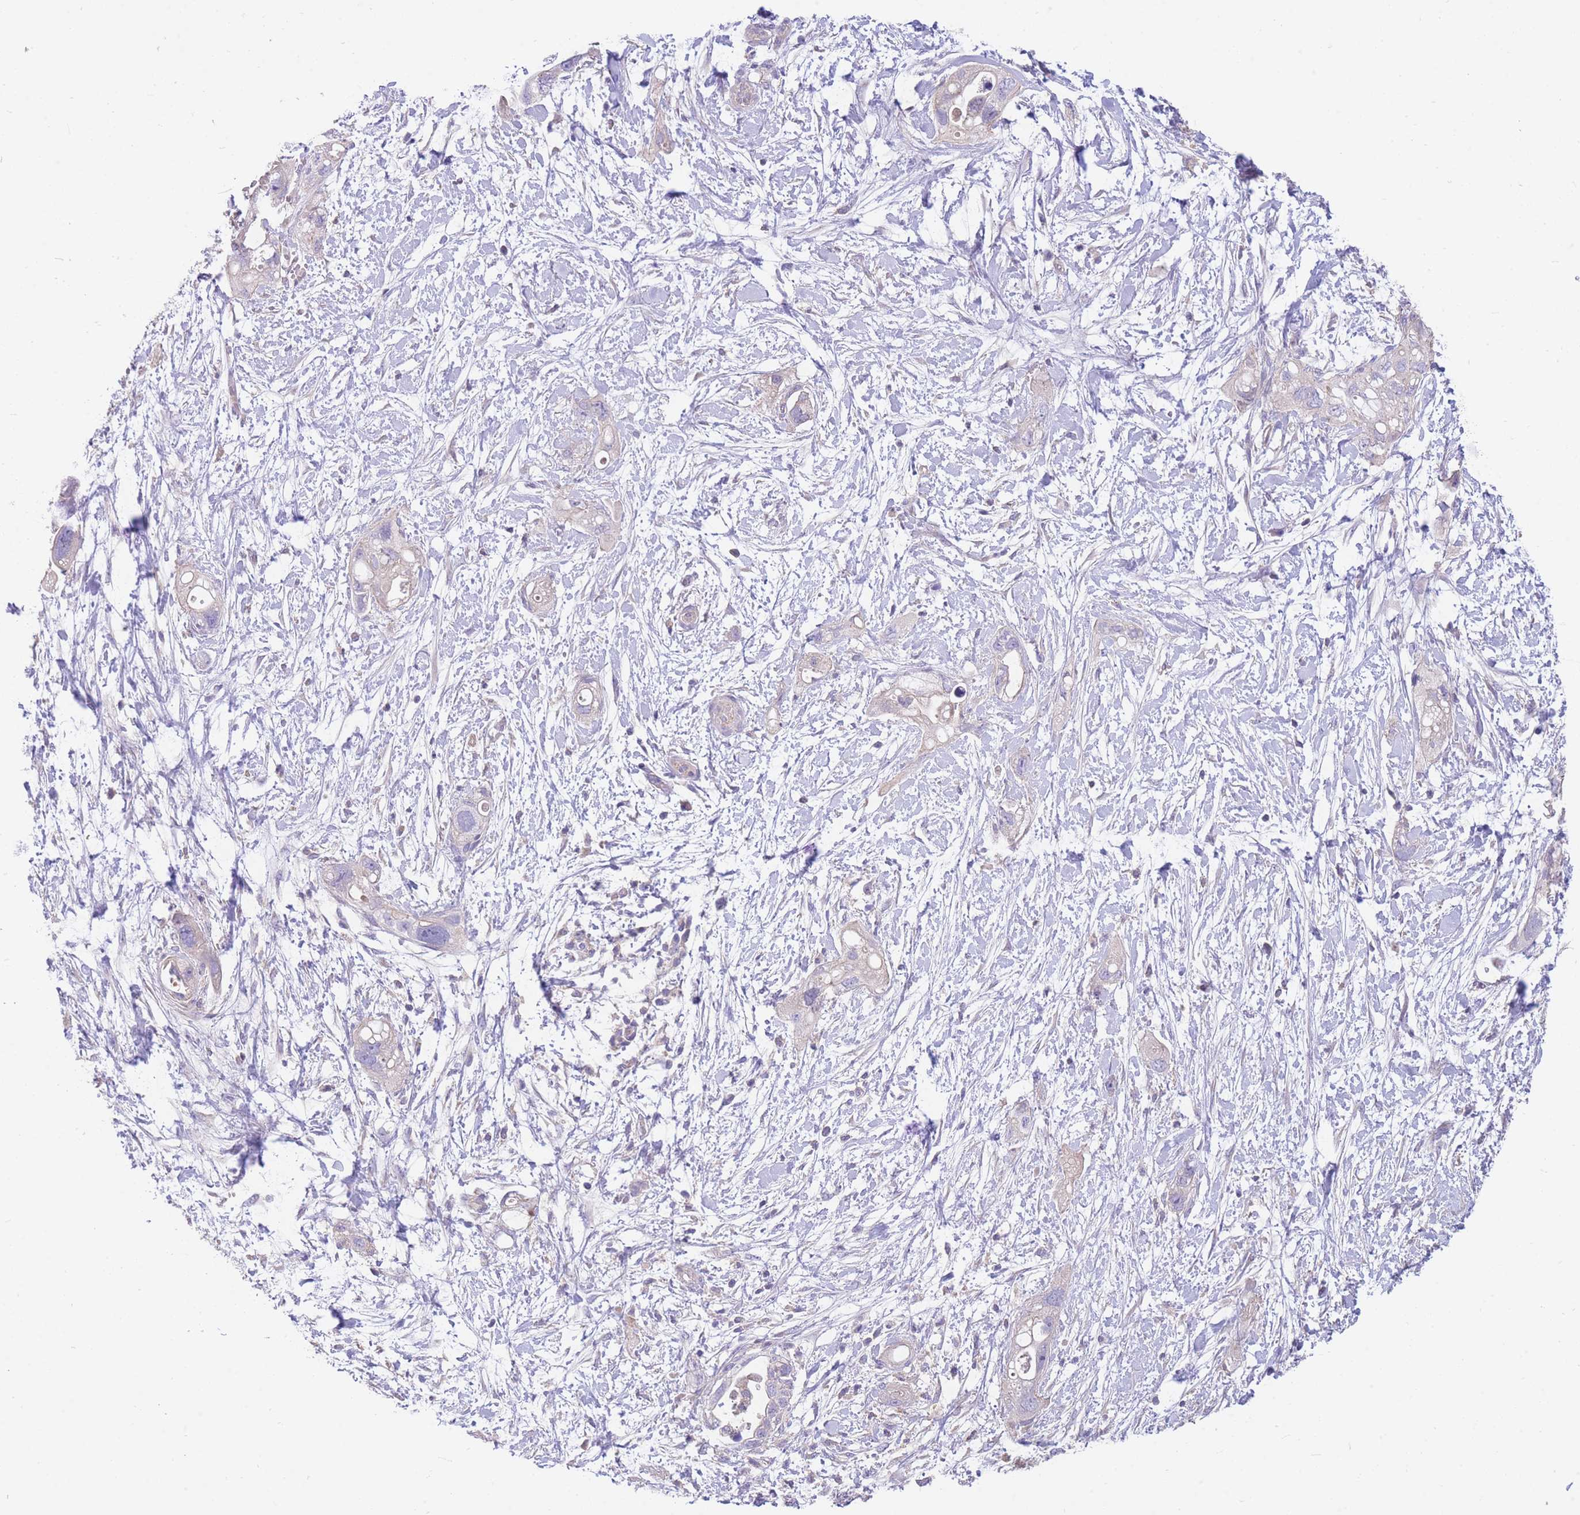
{"staining": {"intensity": "negative", "quantity": "none", "location": "none"}, "tissue": "pancreatic cancer", "cell_type": "Tumor cells", "image_type": "cancer", "snomed": [{"axis": "morphology", "description": "Adenocarcinoma, NOS"}, {"axis": "topography", "description": "Pancreas"}], "caption": "A high-resolution image shows immunohistochemistry staining of pancreatic adenocarcinoma, which reveals no significant expression in tumor cells.", "gene": "OR5T1", "patient": {"sex": "female", "age": 72}}